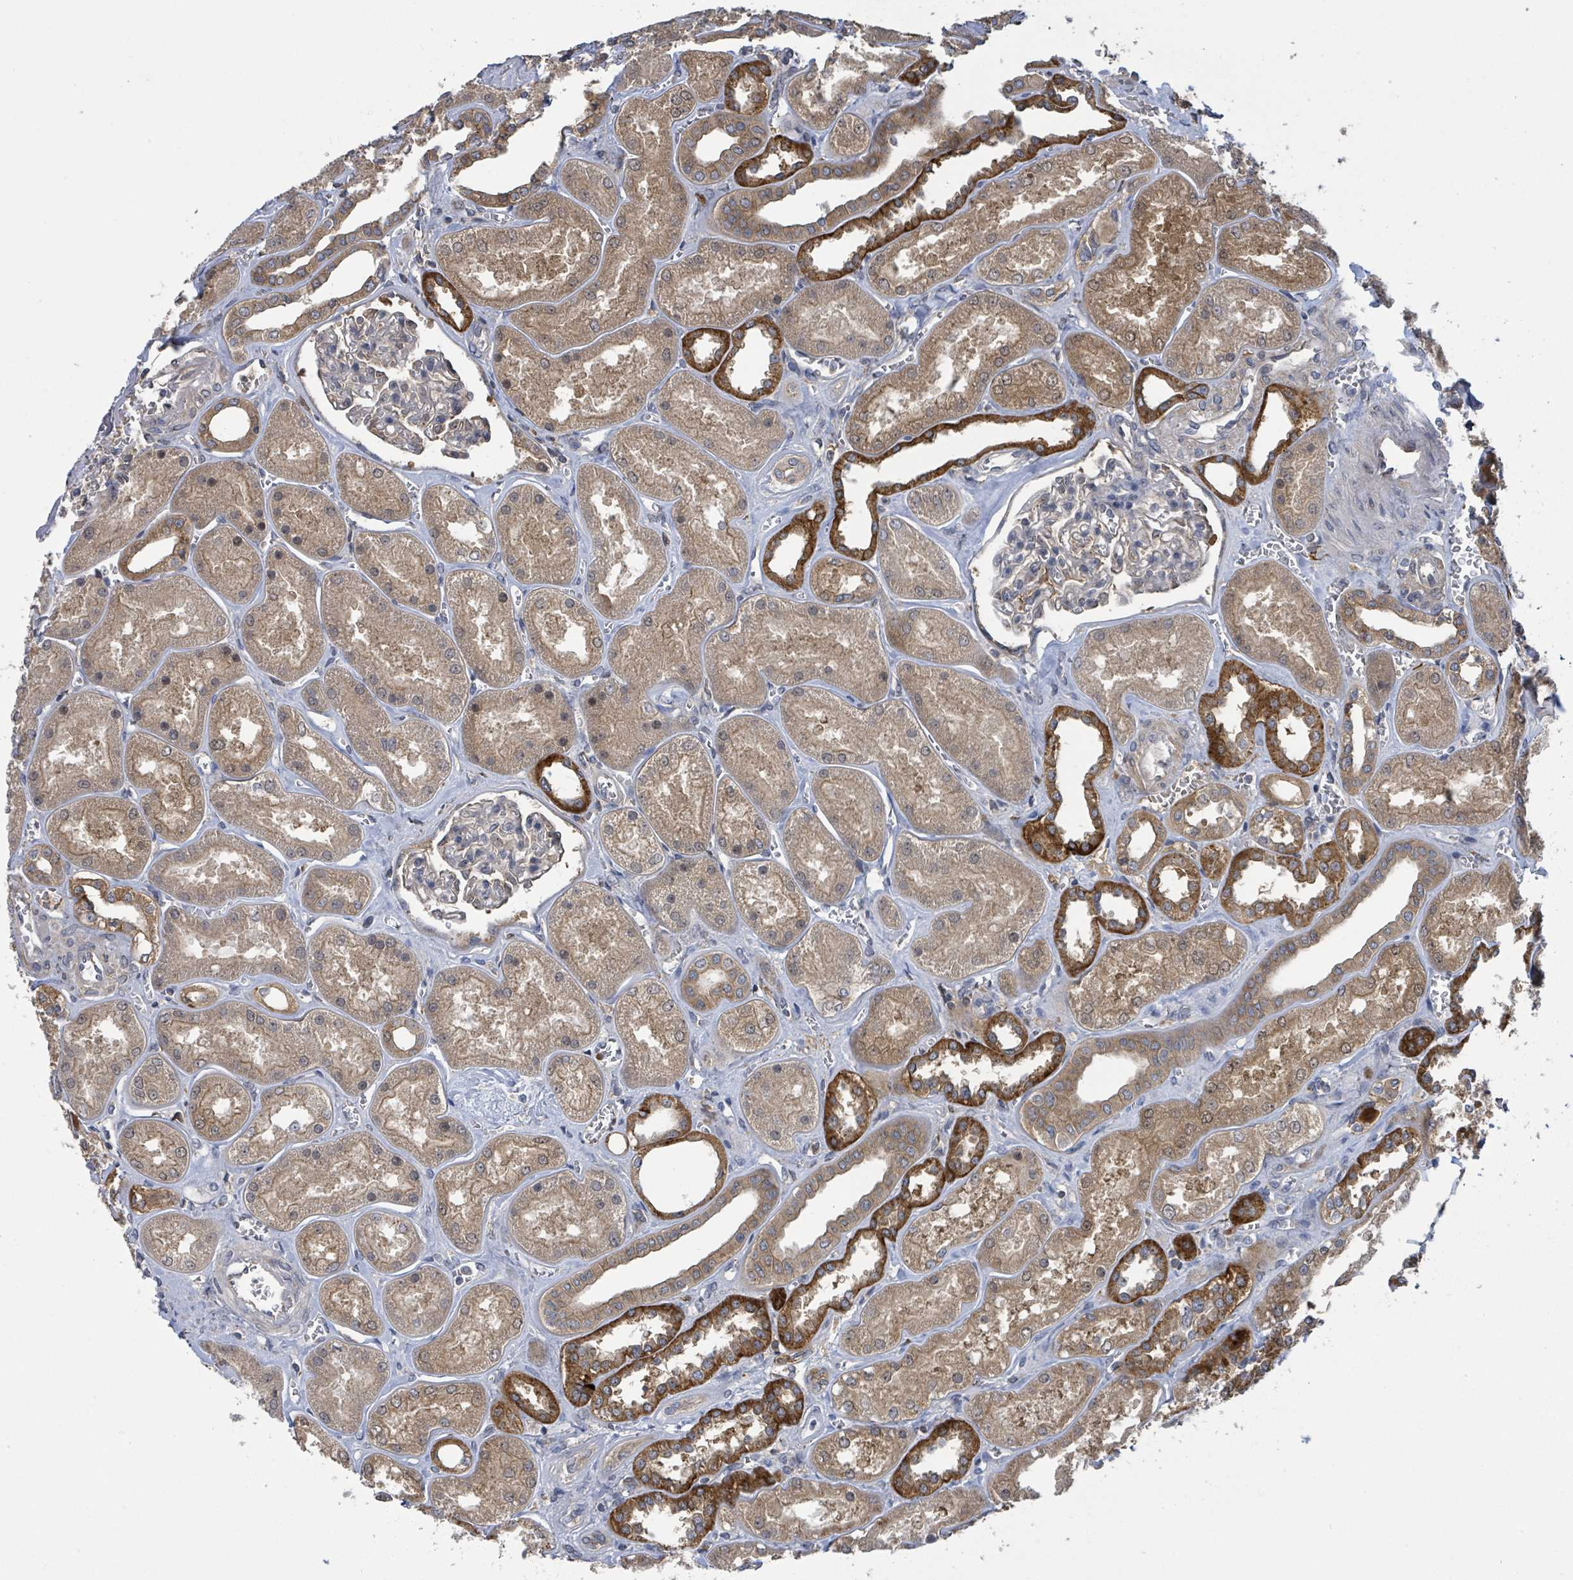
{"staining": {"intensity": "negative", "quantity": "none", "location": "none"}, "tissue": "kidney", "cell_type": "Cells in glomeruli", "image_type": "normal", "snomed": [{"axis": "morphology", "description": "Normal tissue, NOS"}, {"axis": "morphology", "description": "Adenocarcinoma, NOS"}, {"axis": "topography", "description": "Kidney"}], "caption": "This is an immunohistochemistry (IHC) histopathology image of unremarkable kidney. There is no expression in cells in glomeruli.", "gene": "CCDC121", "patient": {"sex": "female", "age": 68}}